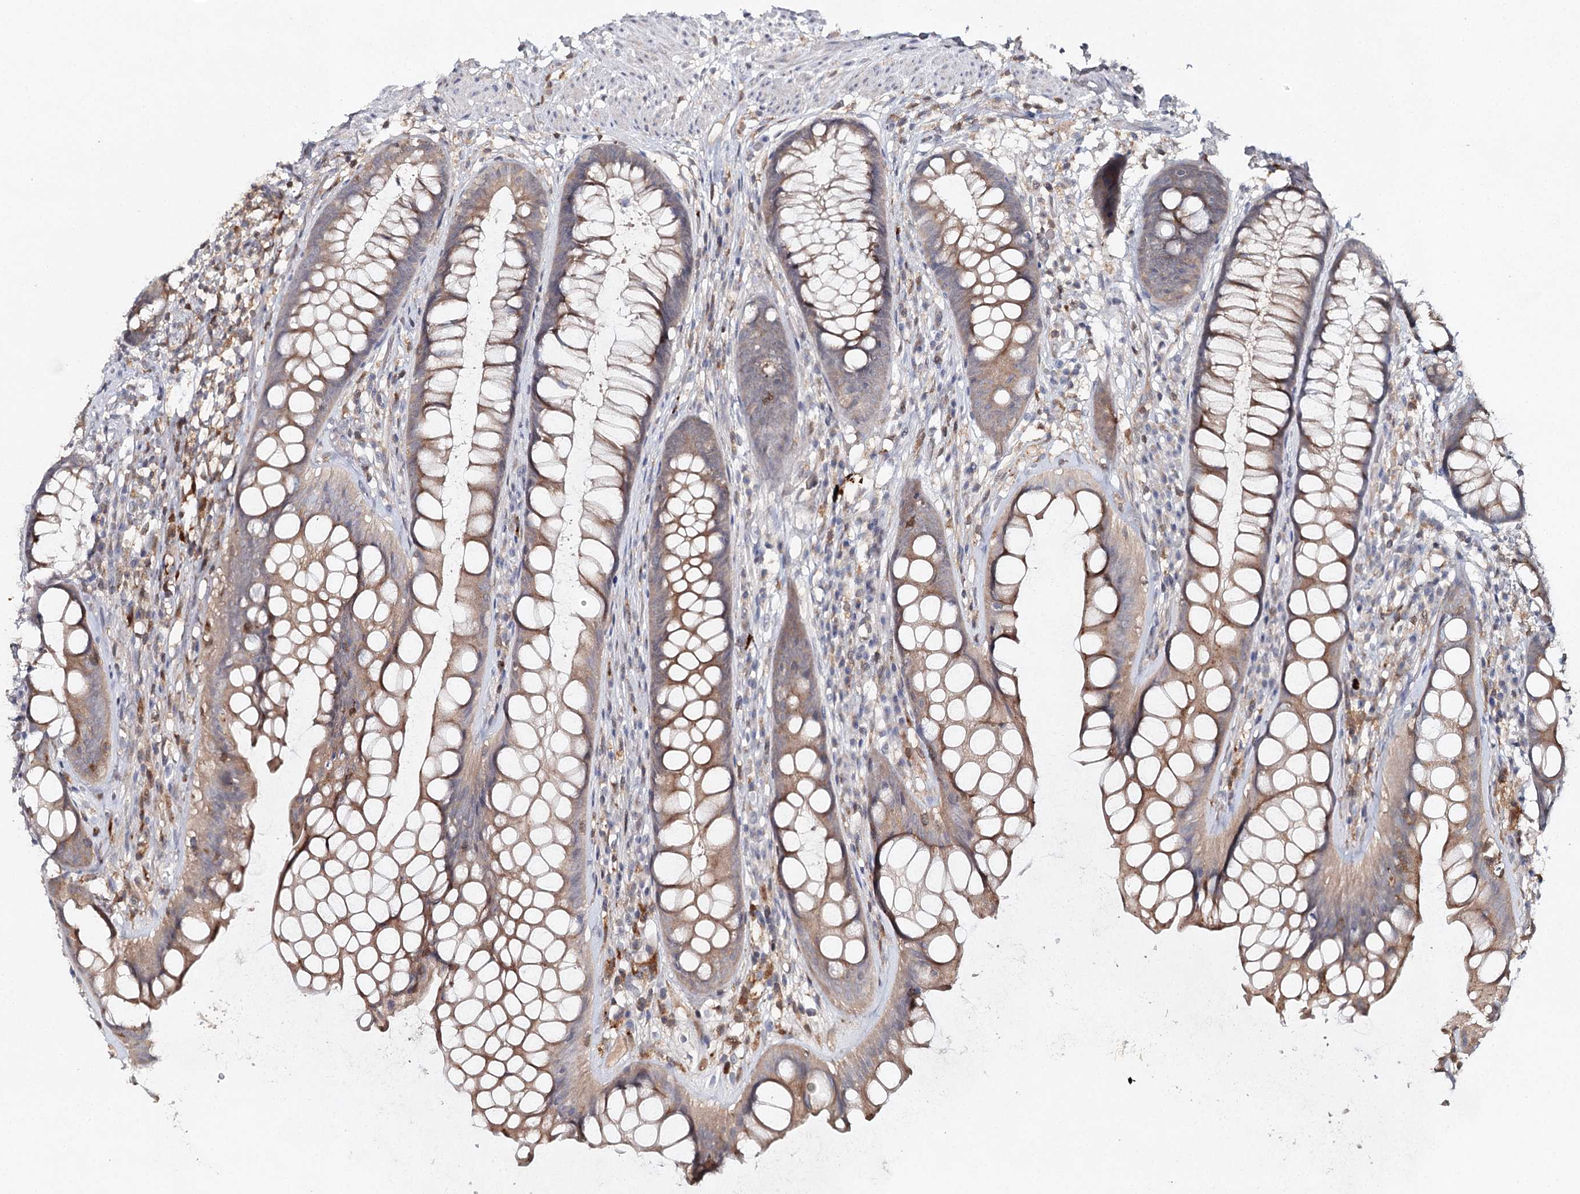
{"staining": {"intensity": "moderate", "quantity": ">75%", "location": "cytoplasmic/membranous"}, "tissue": "rectum", "cell_type": "Glandular cells", "image_type": "normal", "snomed": [{"axis": "morphology", "description": "Normal tissue, NOS"}, {"axis": "topography", "description": "Rectum"}], "caption": "Immunohistochemical staining of normal human rectum reveals medium levels of moderate cytoplasmic/membranous expression in about >75% of glandular cells. (DAB IHC with brightfield microscopy, high magnification).", "gene": "SLC41A2", "patient": {"sex": "male", "age": 74}}